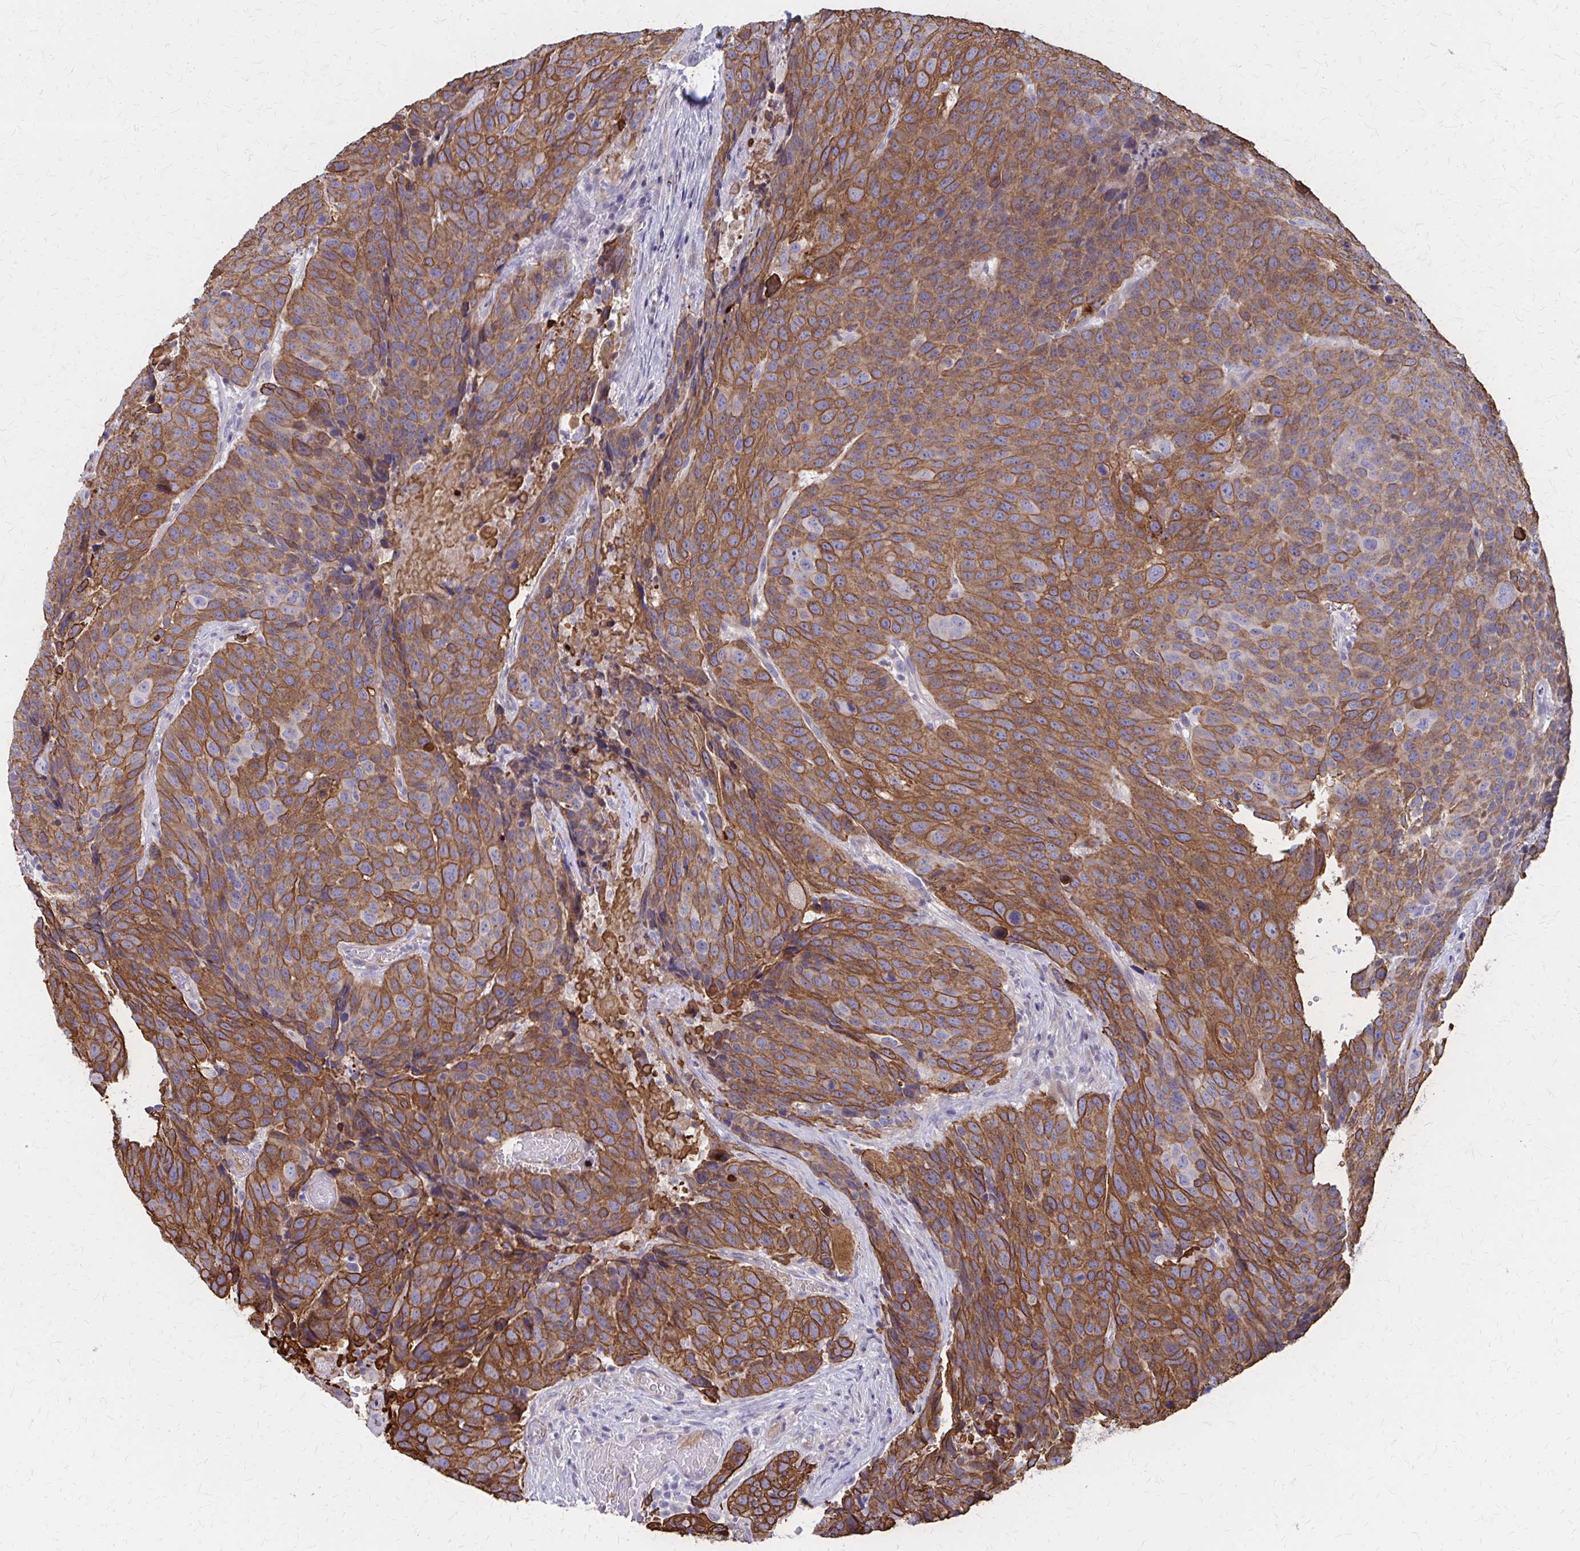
{"staining": {"intensity": "moderate", "quantity": ">75%", "location": "cytoplasmic/membranous"}, "tissue": "head and neck cancer", "cell_type": "Tumor cells", "image_type": "cancer", "snomed": [{"axis": "morphology", "description": "Squamous cell carcinoma, NOS"}, {"axis": "topography", "description": "Head-Neck"}], "caption": "Immunohistochemical staining of human head and neck squamous cell carcinoma demonstrates medium levels of moderate cytoplasmic/membranous protein positivity in approximately >75% of tumor cells.", "gene": "GLYATL2", "patient": {"sex": "male", "age": 66}}